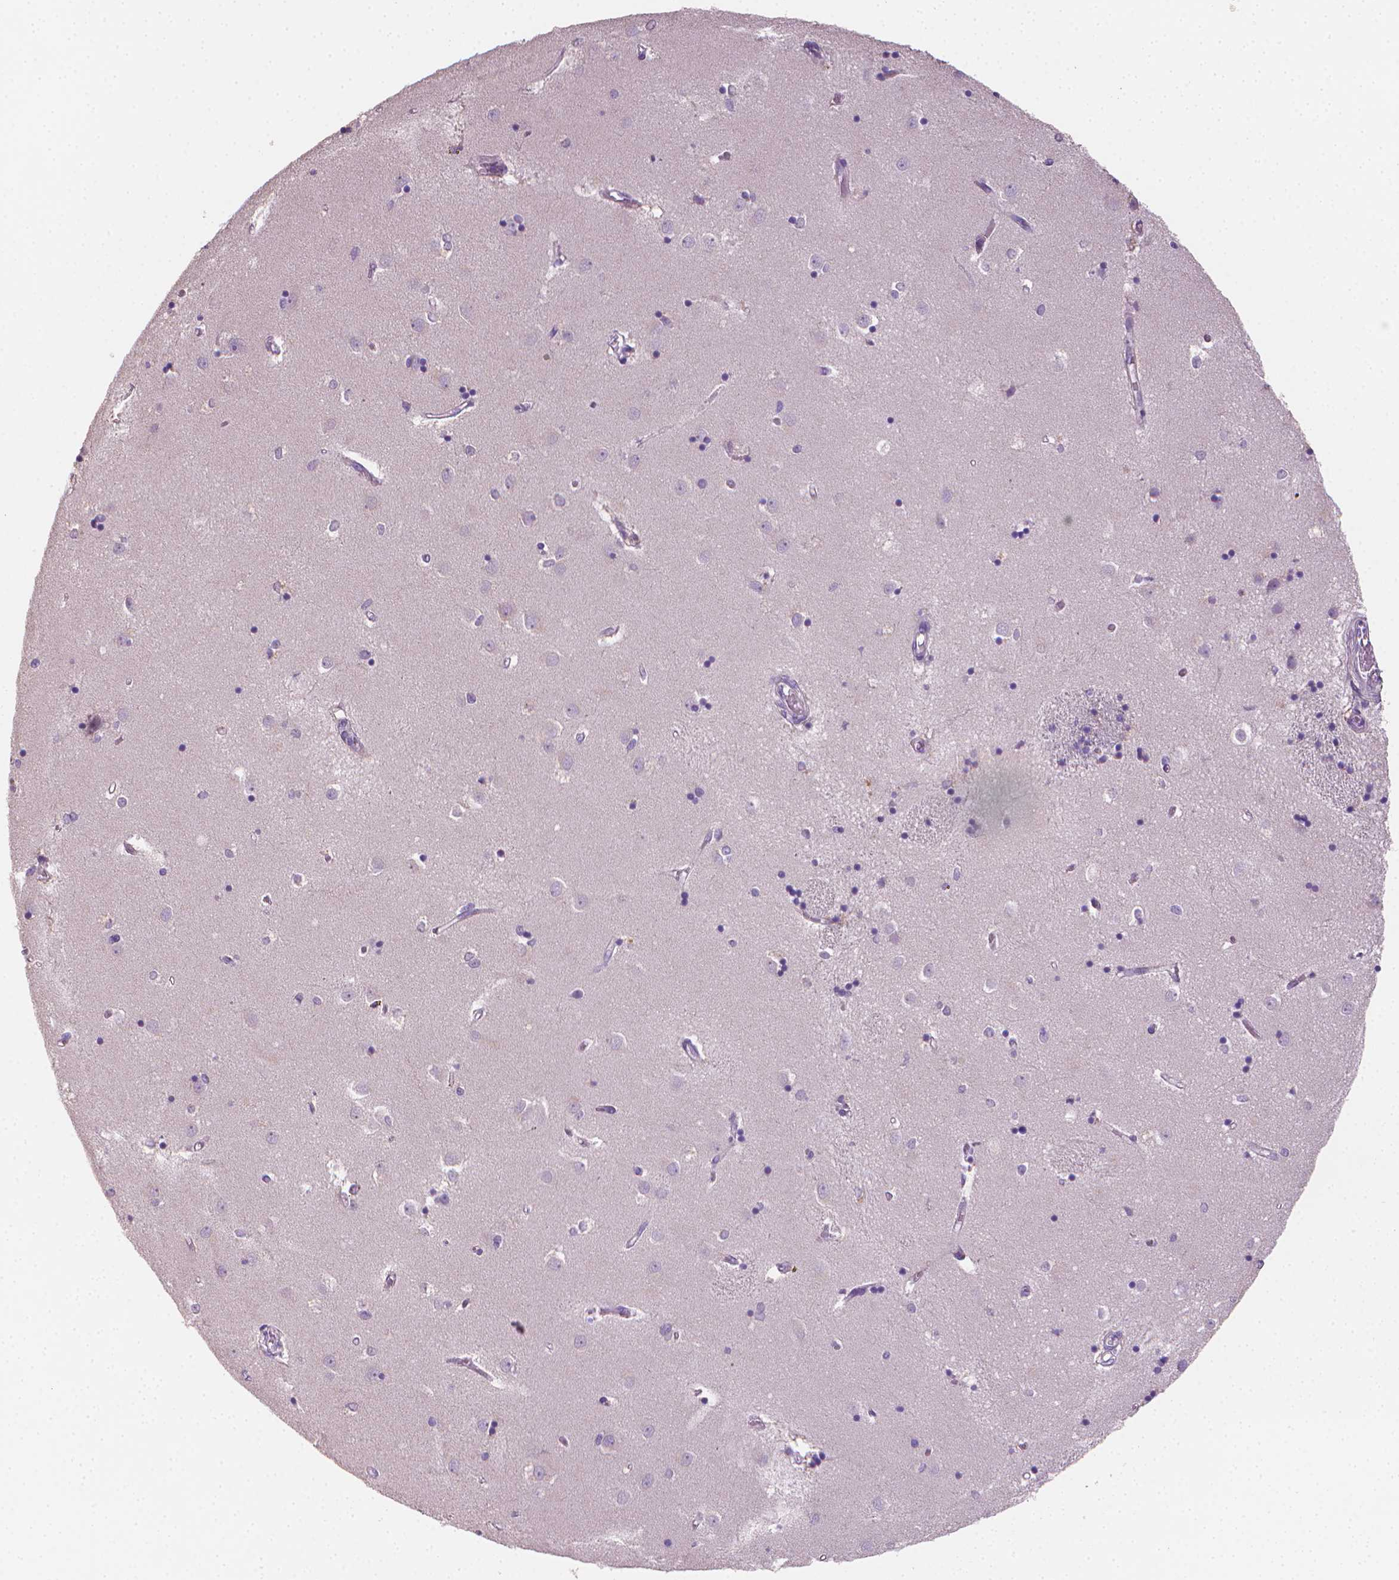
{"staining": {"intensity": "negative", "quantity": "none", "location": "none"}, "tissue": "caudate", "cell_type": "Glial cells", "image_type": "normal", "snomed": [{"axis": "morphology", "description": "Normal tissue, NOS"}, {"axis": "topography", "description": "Lateral ventricle wall"}], "caption": "Immunohistochemistry (IHC) photomicrograph of normal human caudate stained for a protein (brown), which demonstrates no positivity in glial cells. (DAB (3,3'-diaminobenzidine) immunohistochemistry (IHC), high magnification).", "gene": "CATIP", "patient": {"sex": "male", "age": 54}}